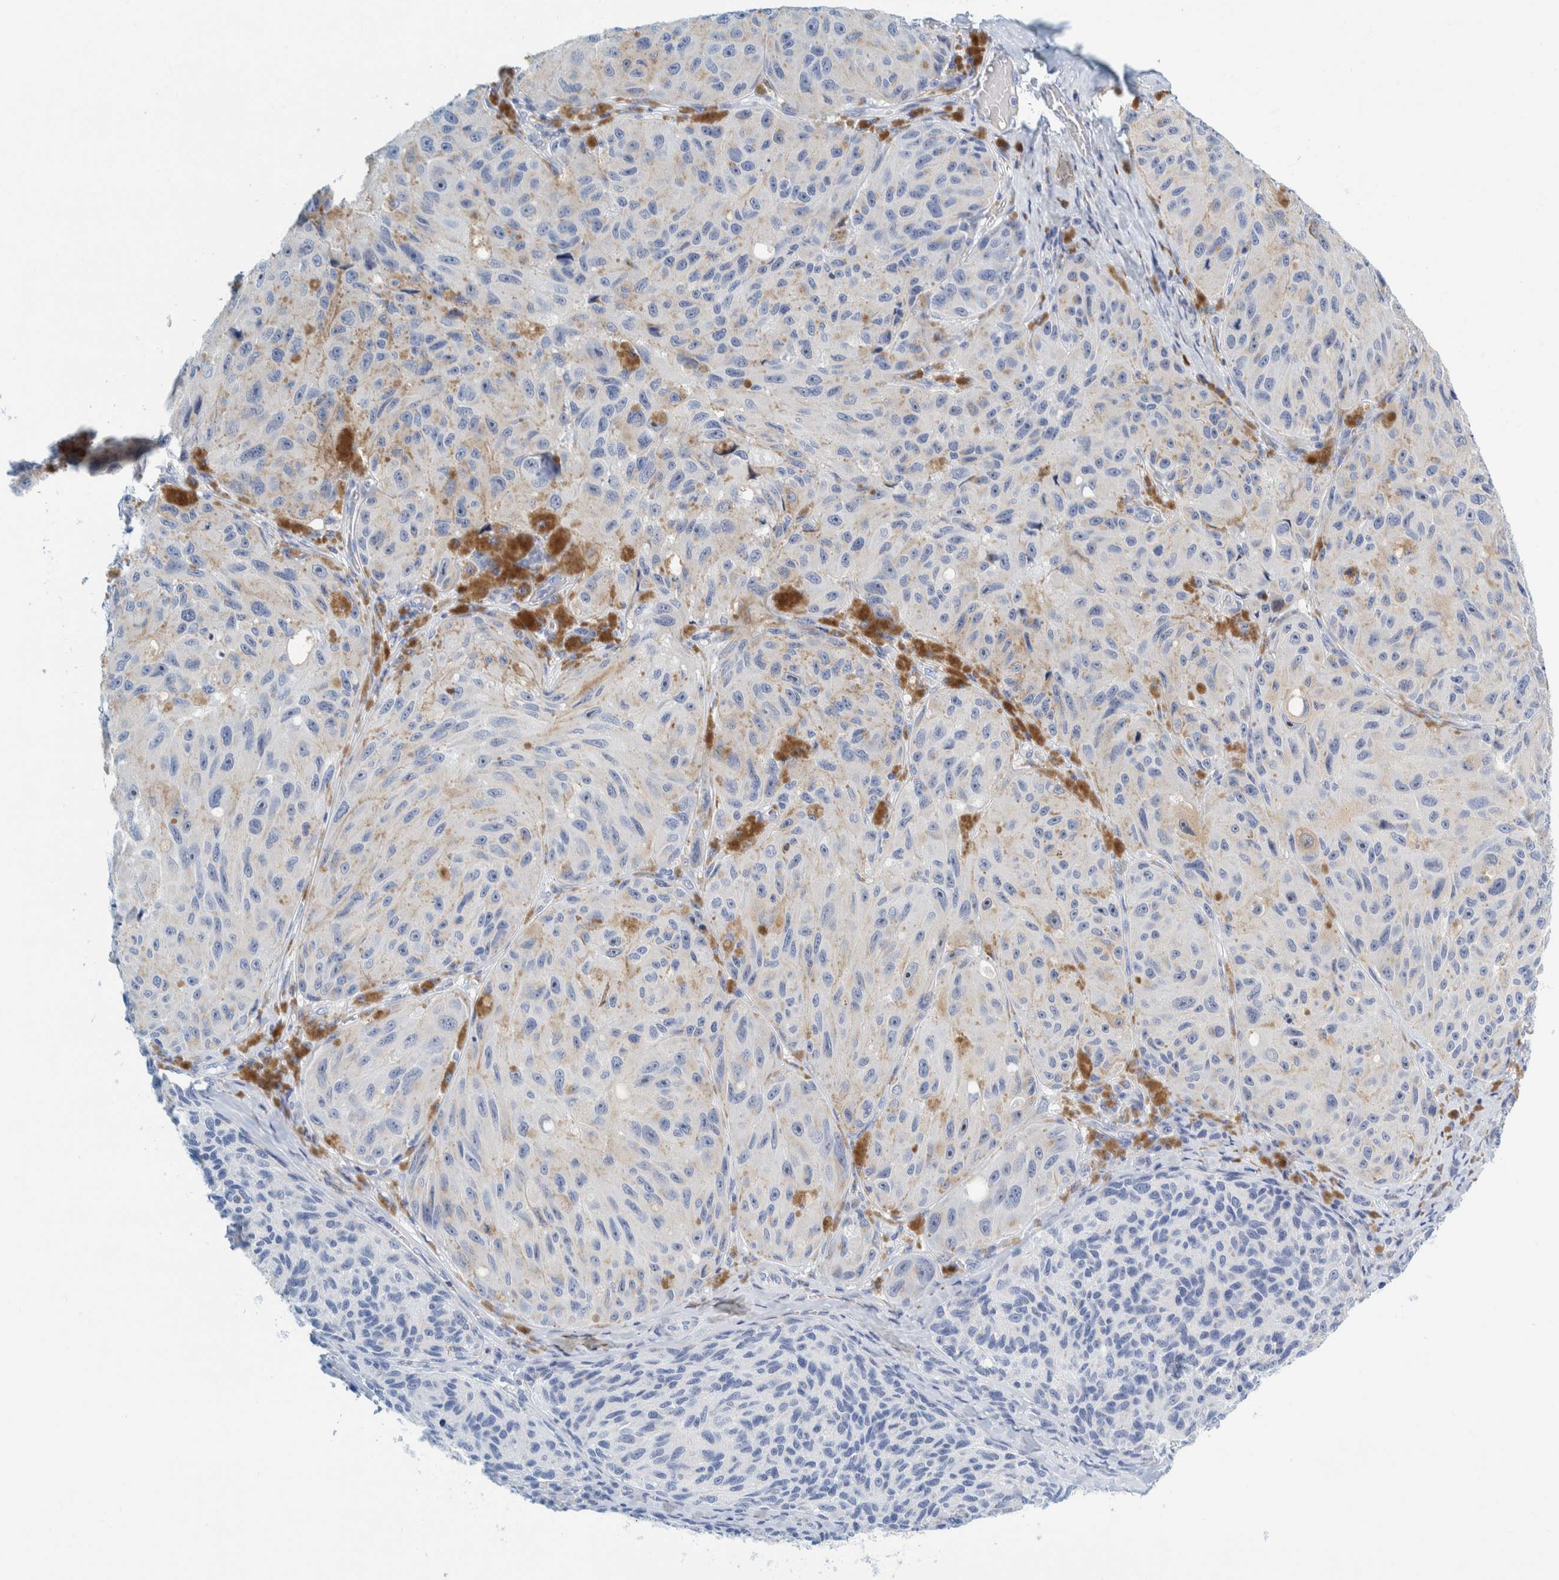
{"staining": {"intensity": "weak", "quantity": "<25%", "location": "cytoplasmic/membranous"}, "tissue": "melanoma", "cell_type": "Tumor cells", "image_type": "cancer", "snomed": [{"axis": "morphology", "description": "Malignant melanoma, NOS"}, {"axis": "topography", "description": "Skin"}], "caption": "Tumor cells are negative for protein expression in human malignant melanoma.", "gene": "MOG", "patient": {"sex": "female", "age": 73}}